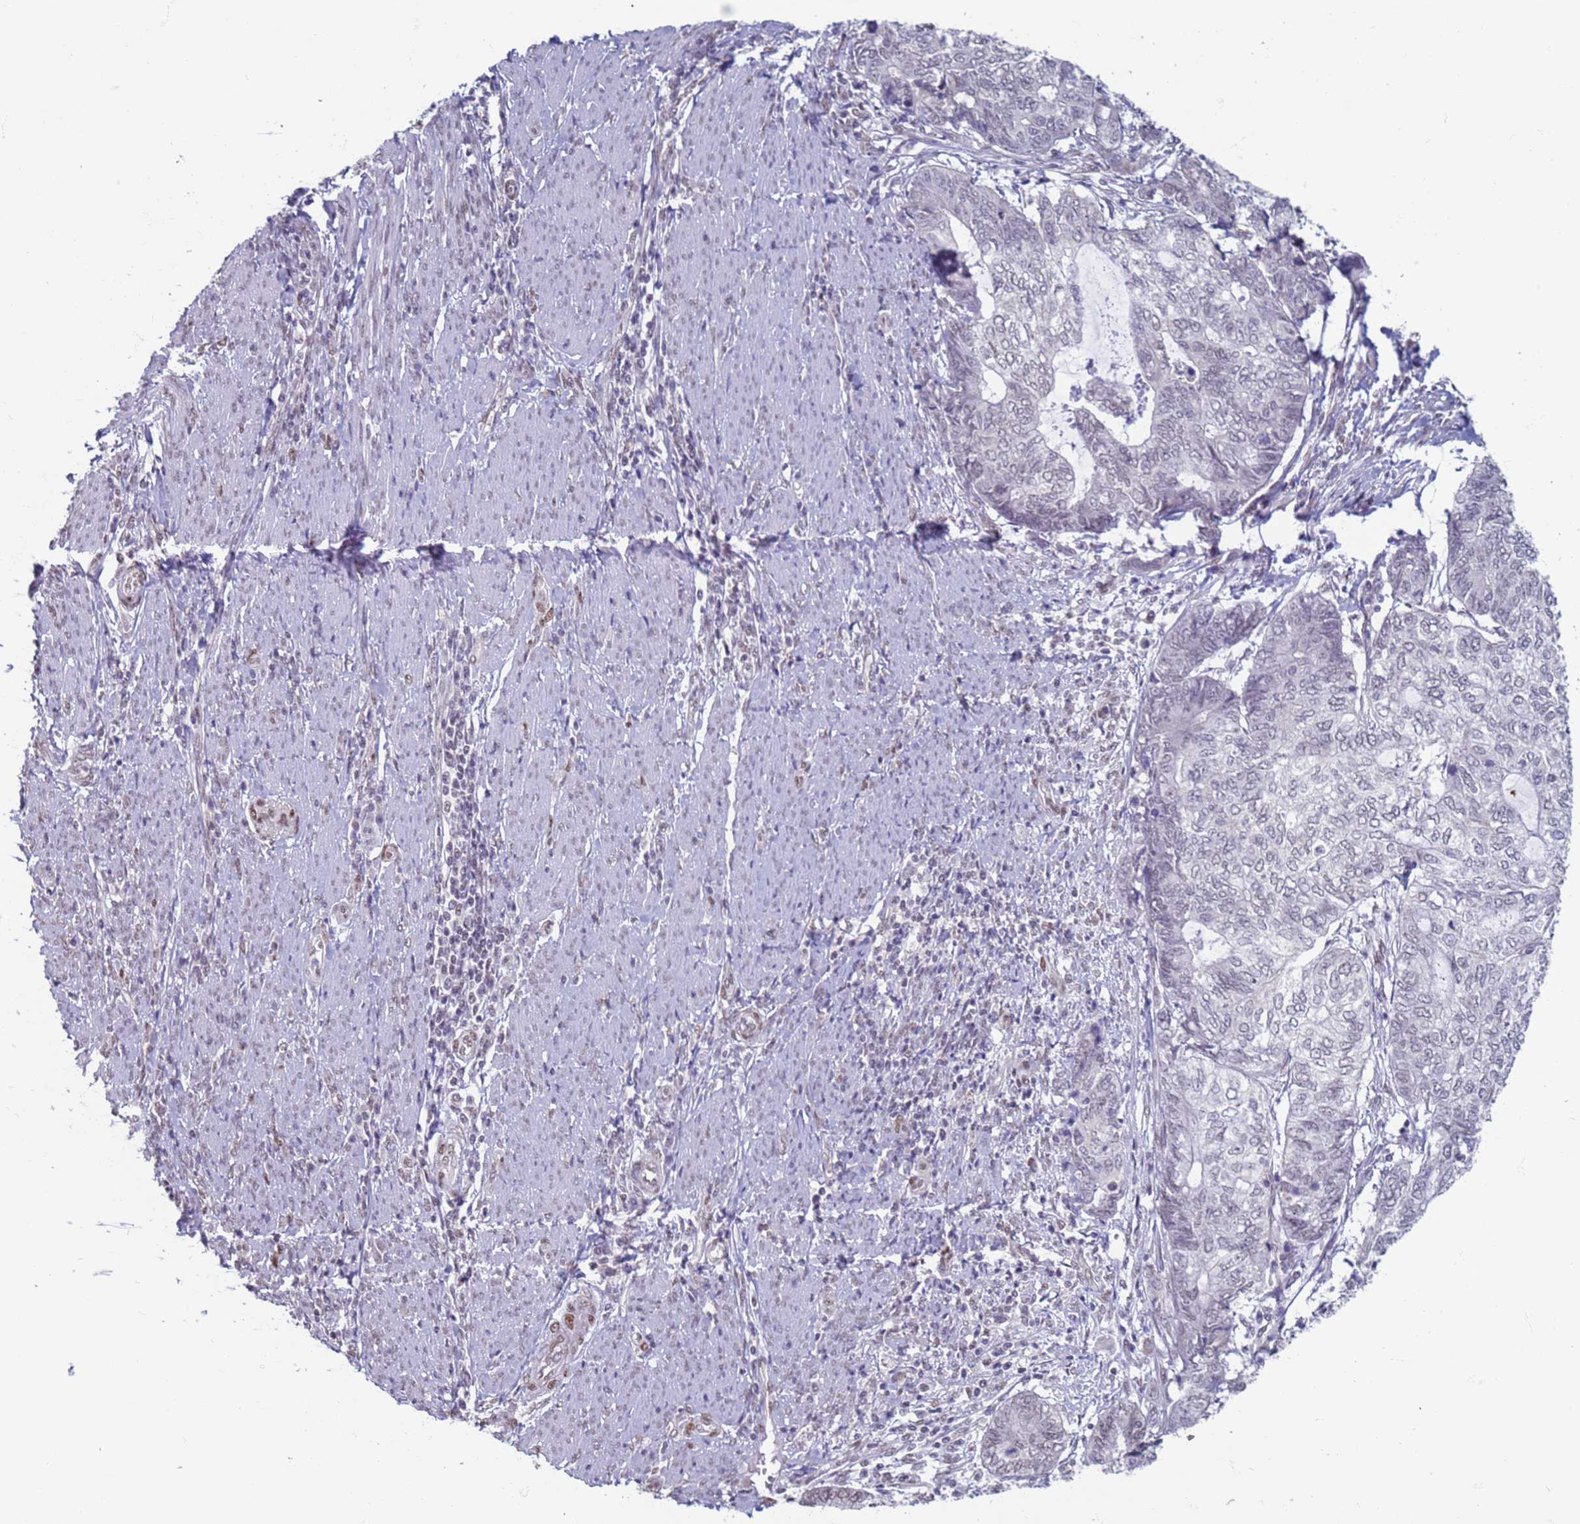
{"staining": {"intensity": "weak", "quantity": "25%-75%", "location": "nuclear"}, "tissue": "endometrial cancer", "cell_type": "Tumor cells", "image_type": "cancer", "snomed": [{"axis": "morphology", "description": "Adenocarcinoma, NOS"}, {"axis": "topography", "description": "Uterus"}, {"axis": "topography", "description": "Endometrium"}], "caption": "This photomicrograph displays immunohistochemistry (IHC) staining of endometrial adenocarcinoma, with low weak nuclear positivity in about 25%-75% of tumor cells.", "gene": "SAE1", "patient": {"sex": "female", "age": 70}}